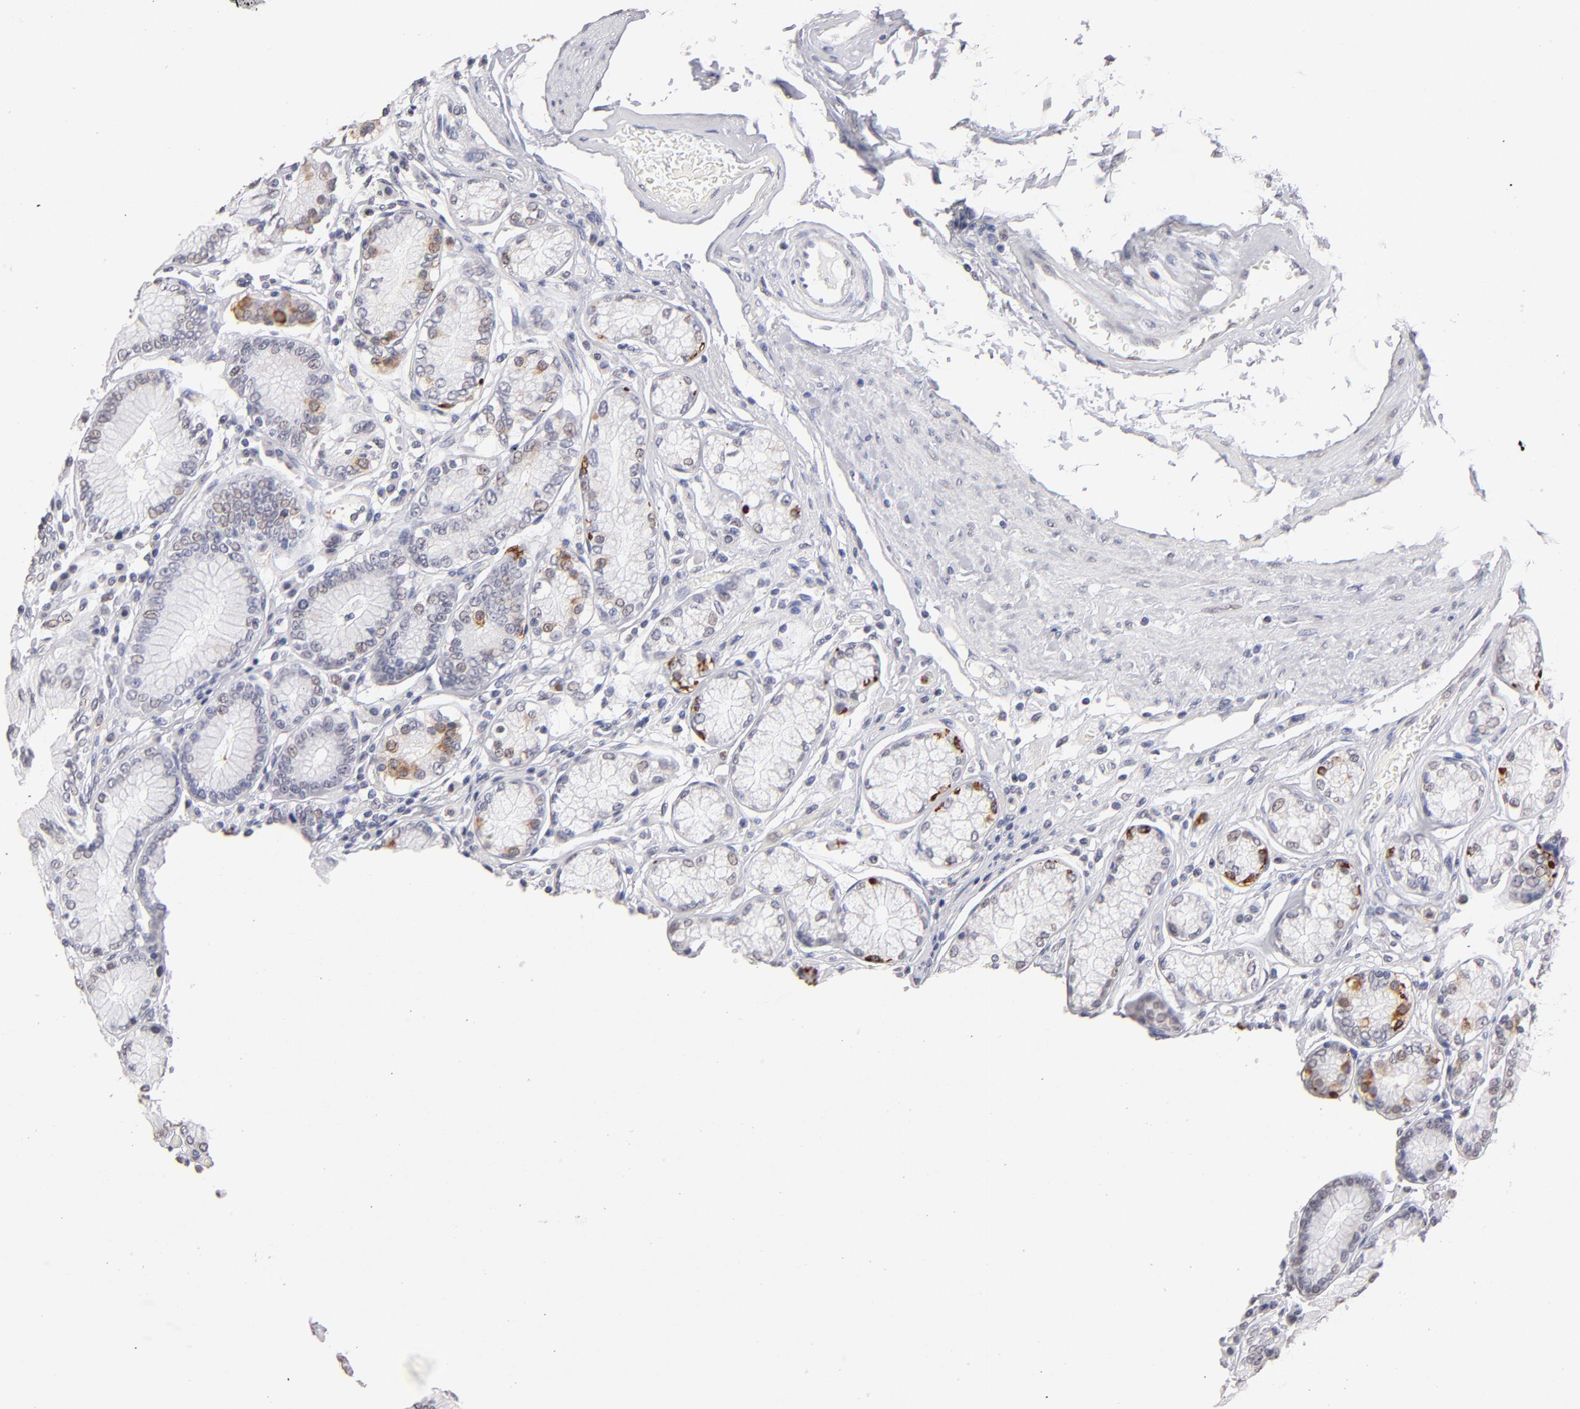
{"staining": {"intensity": "weak", "quantity": "<25%", "location": "cytoplasmic/membranous"}, "tissue": "stomach", "cell_type": "Glandular cells", "image_type": "normal", "snomed": [{"axis": "morphology", "description": "Normal tissue, NOS"}, {"axis": "morphology", "description": "Adenocarcinoma, NOS"}, {"axis": "topography", "description": "Stomach, lower"}], "caption": "The histopathology image displays no significant staining in glandular cells of stomach. (DAB immunohistochemistry, high magnification).", "gene": "MGAM", "patient": {"sex": "female", "age": 76}}